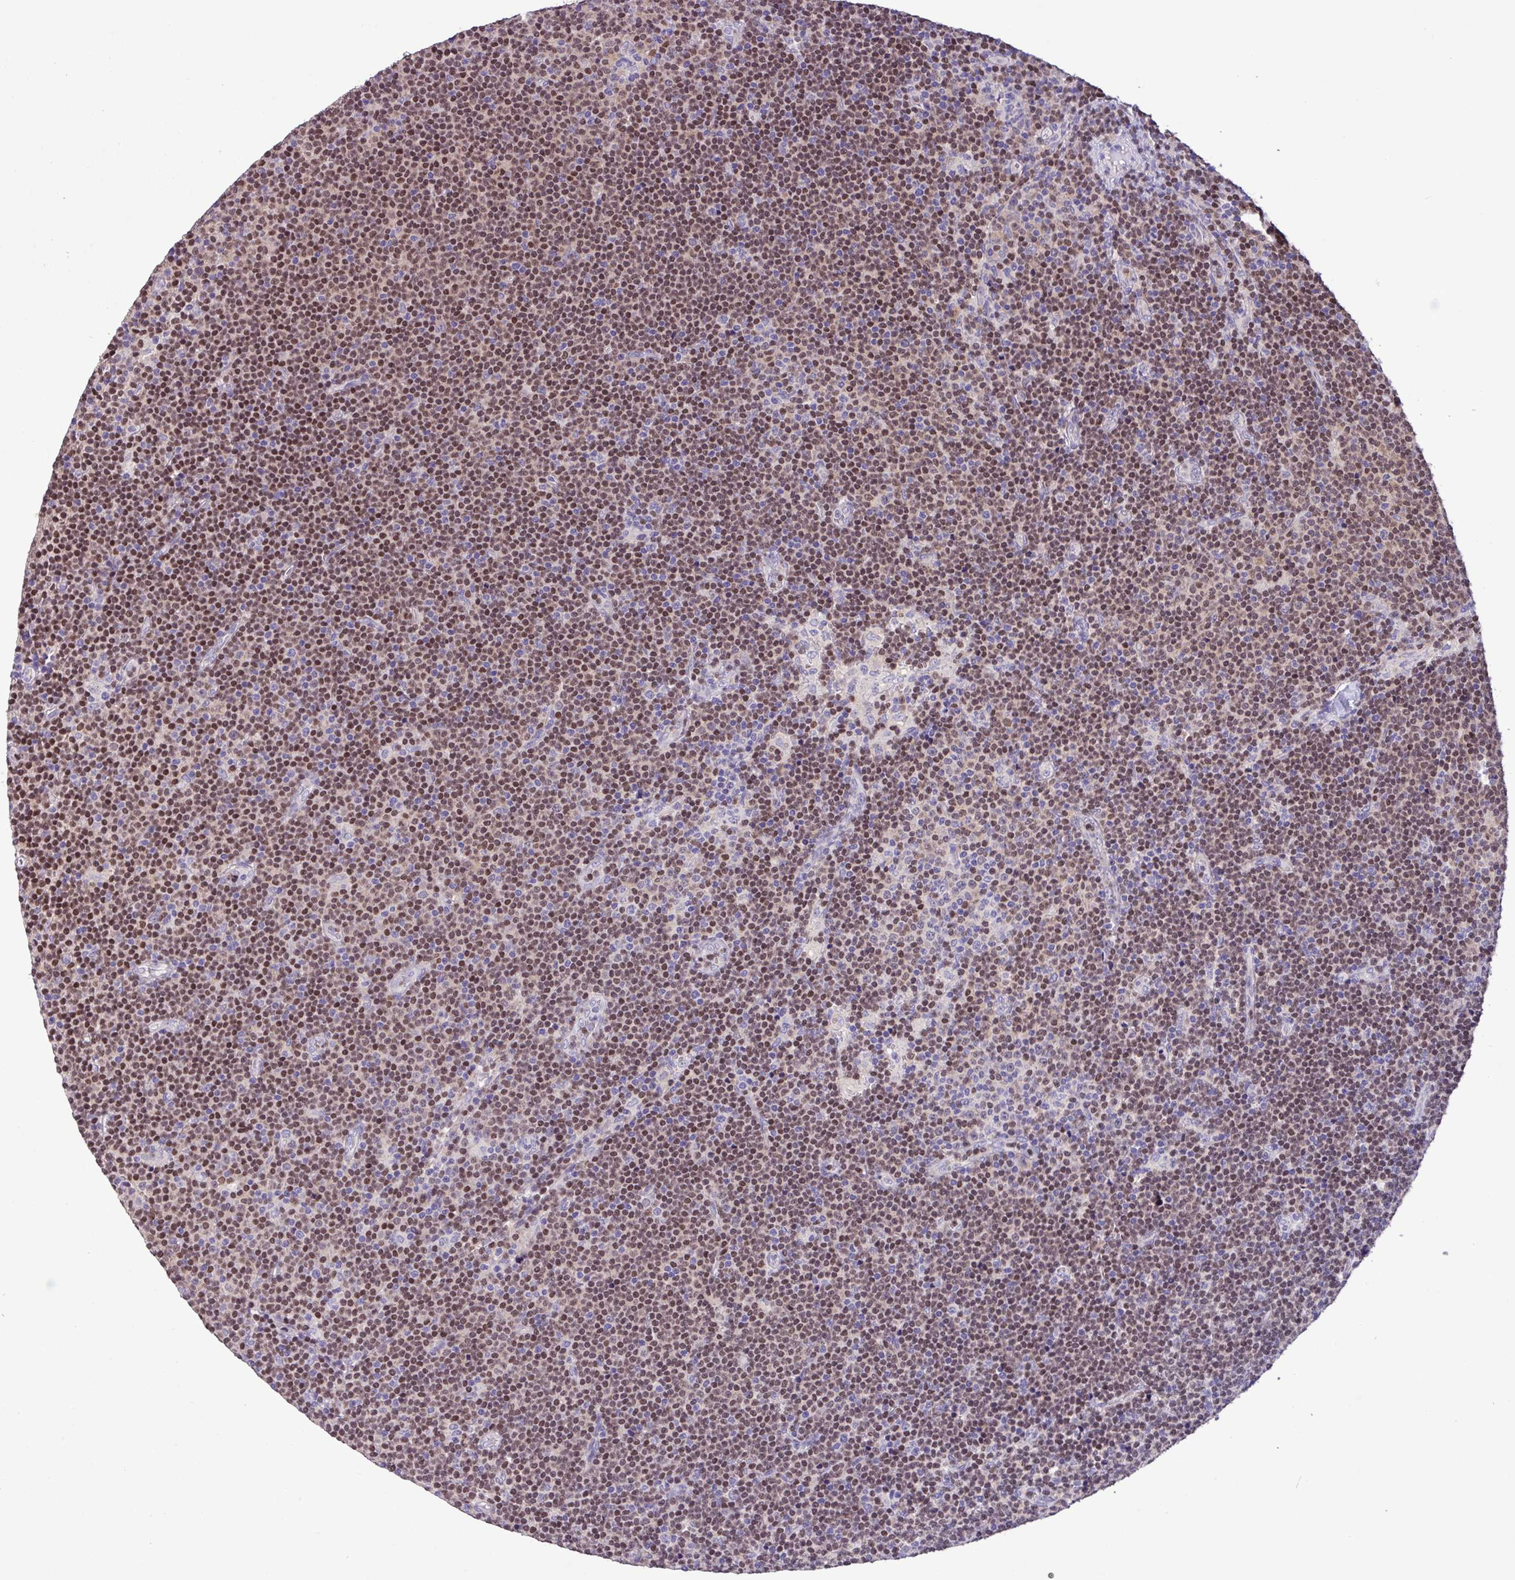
{"staining": {"intensity": "moderate", "quantity": ">75%", "location": "nuclear"}, "tissue": "lymphoma", "cell_type": "Tumor cells", "image_type": "cancer", "snomed": [{"axis": "morphology", "description": "Malignant lymphoma, non-Hodgkin's type, Low grade"}, {"axis": "topography", "description": "Lymph node"}], "caption": "There is medium levels of moderate nuclear positivity in tumor cells of malignant lymphoma, non-Hodgkin's type (low-grade), as demonstrated by immunohistochemical staining (brown color).", "gene": "PAX8", "patient": {"sex": "male", "age": 48}}